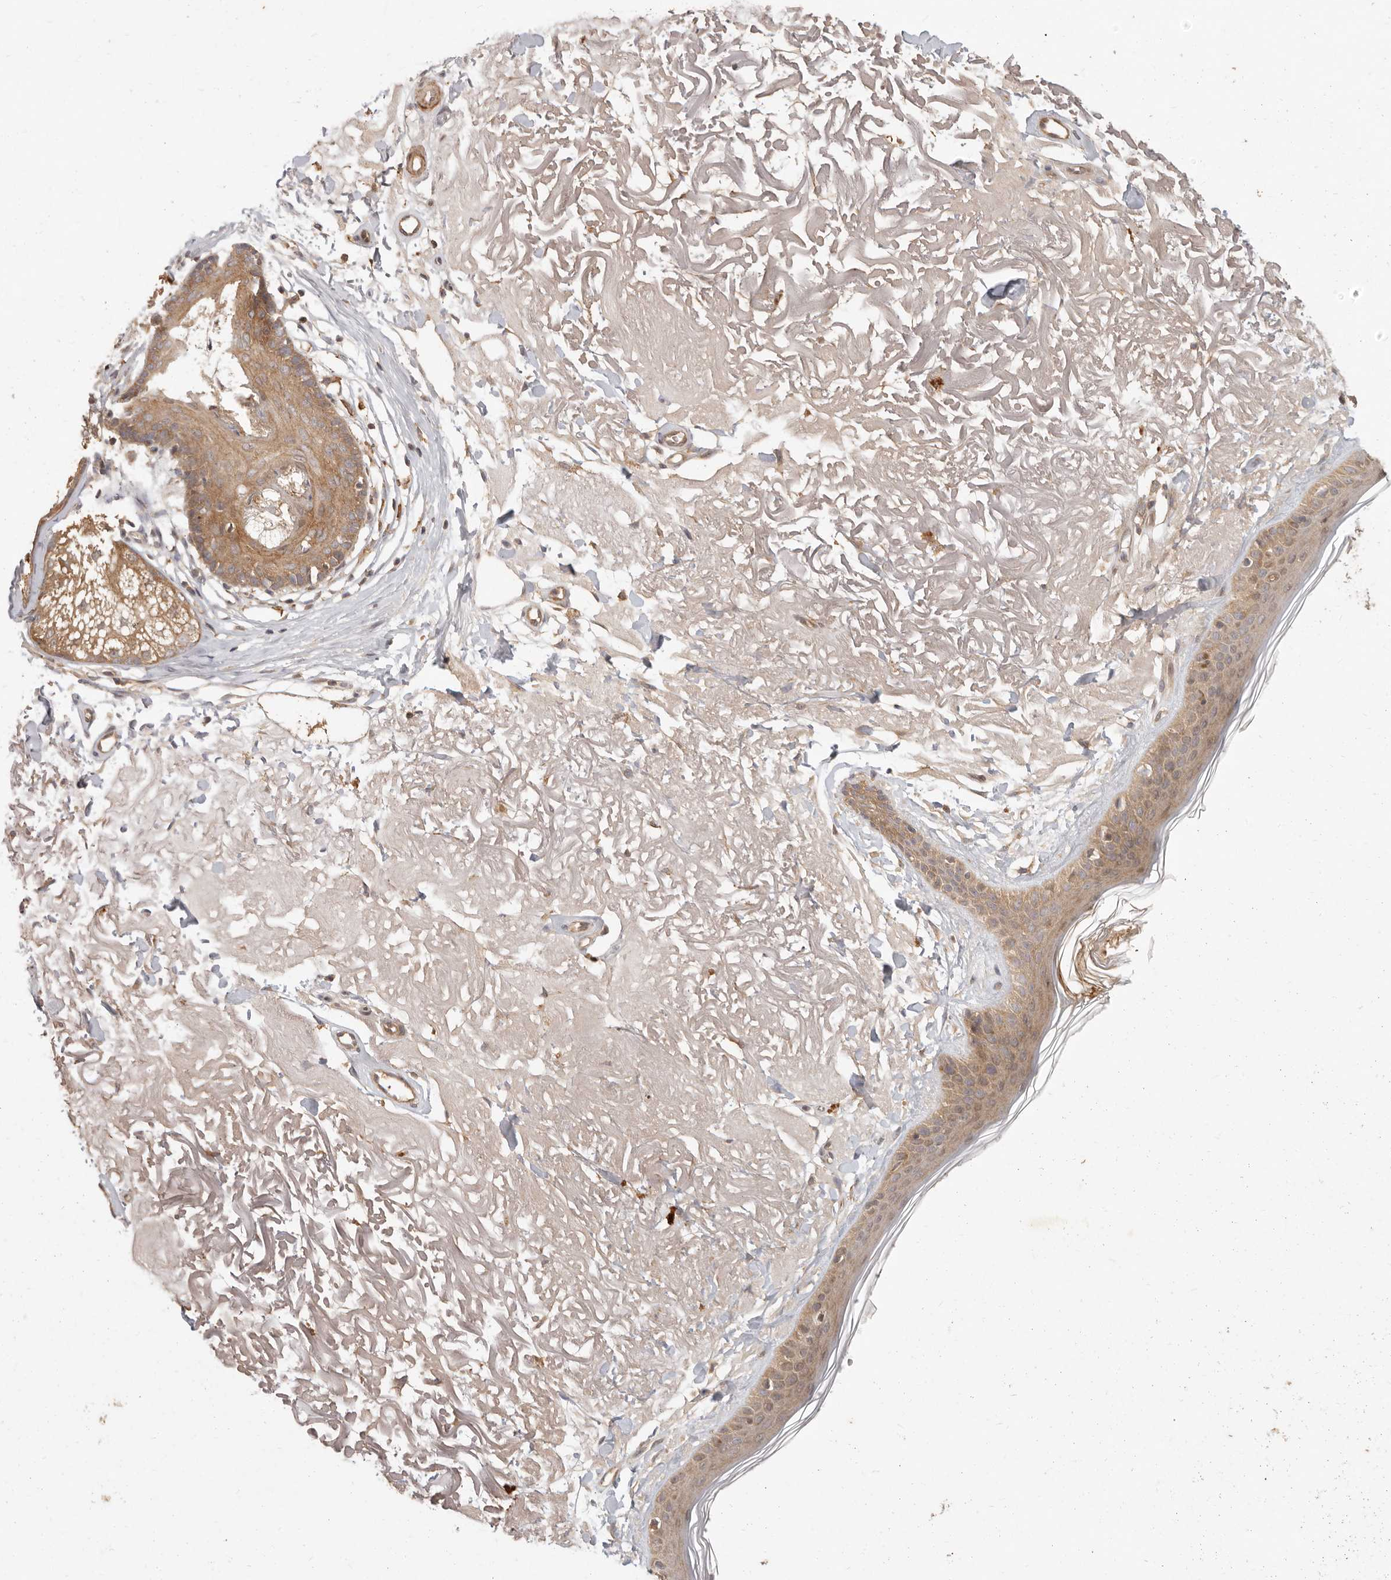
{"staining": {"intensity": "weak", "quantity": ">75%", "location": "cytoplasmic/membranous"}, "tissue": "skin", "cell_type": "Fibroblasts", "image_type": "normal", "snomed": [{"axis": "morphology", "description": "Normal tissue, NOS"}, {"axis": "topography", "description": "Skin"}, {"axis": "topography", "description": "Skeletal muscle"}], "caption": "Immunohistochemical staining of normal skin displays weak cytoplasmic/membranous protein positivity in approximately >75% of fibroblasts.", "gene": "VIPR1", "patient": {"sex": "male", "age": 83}}